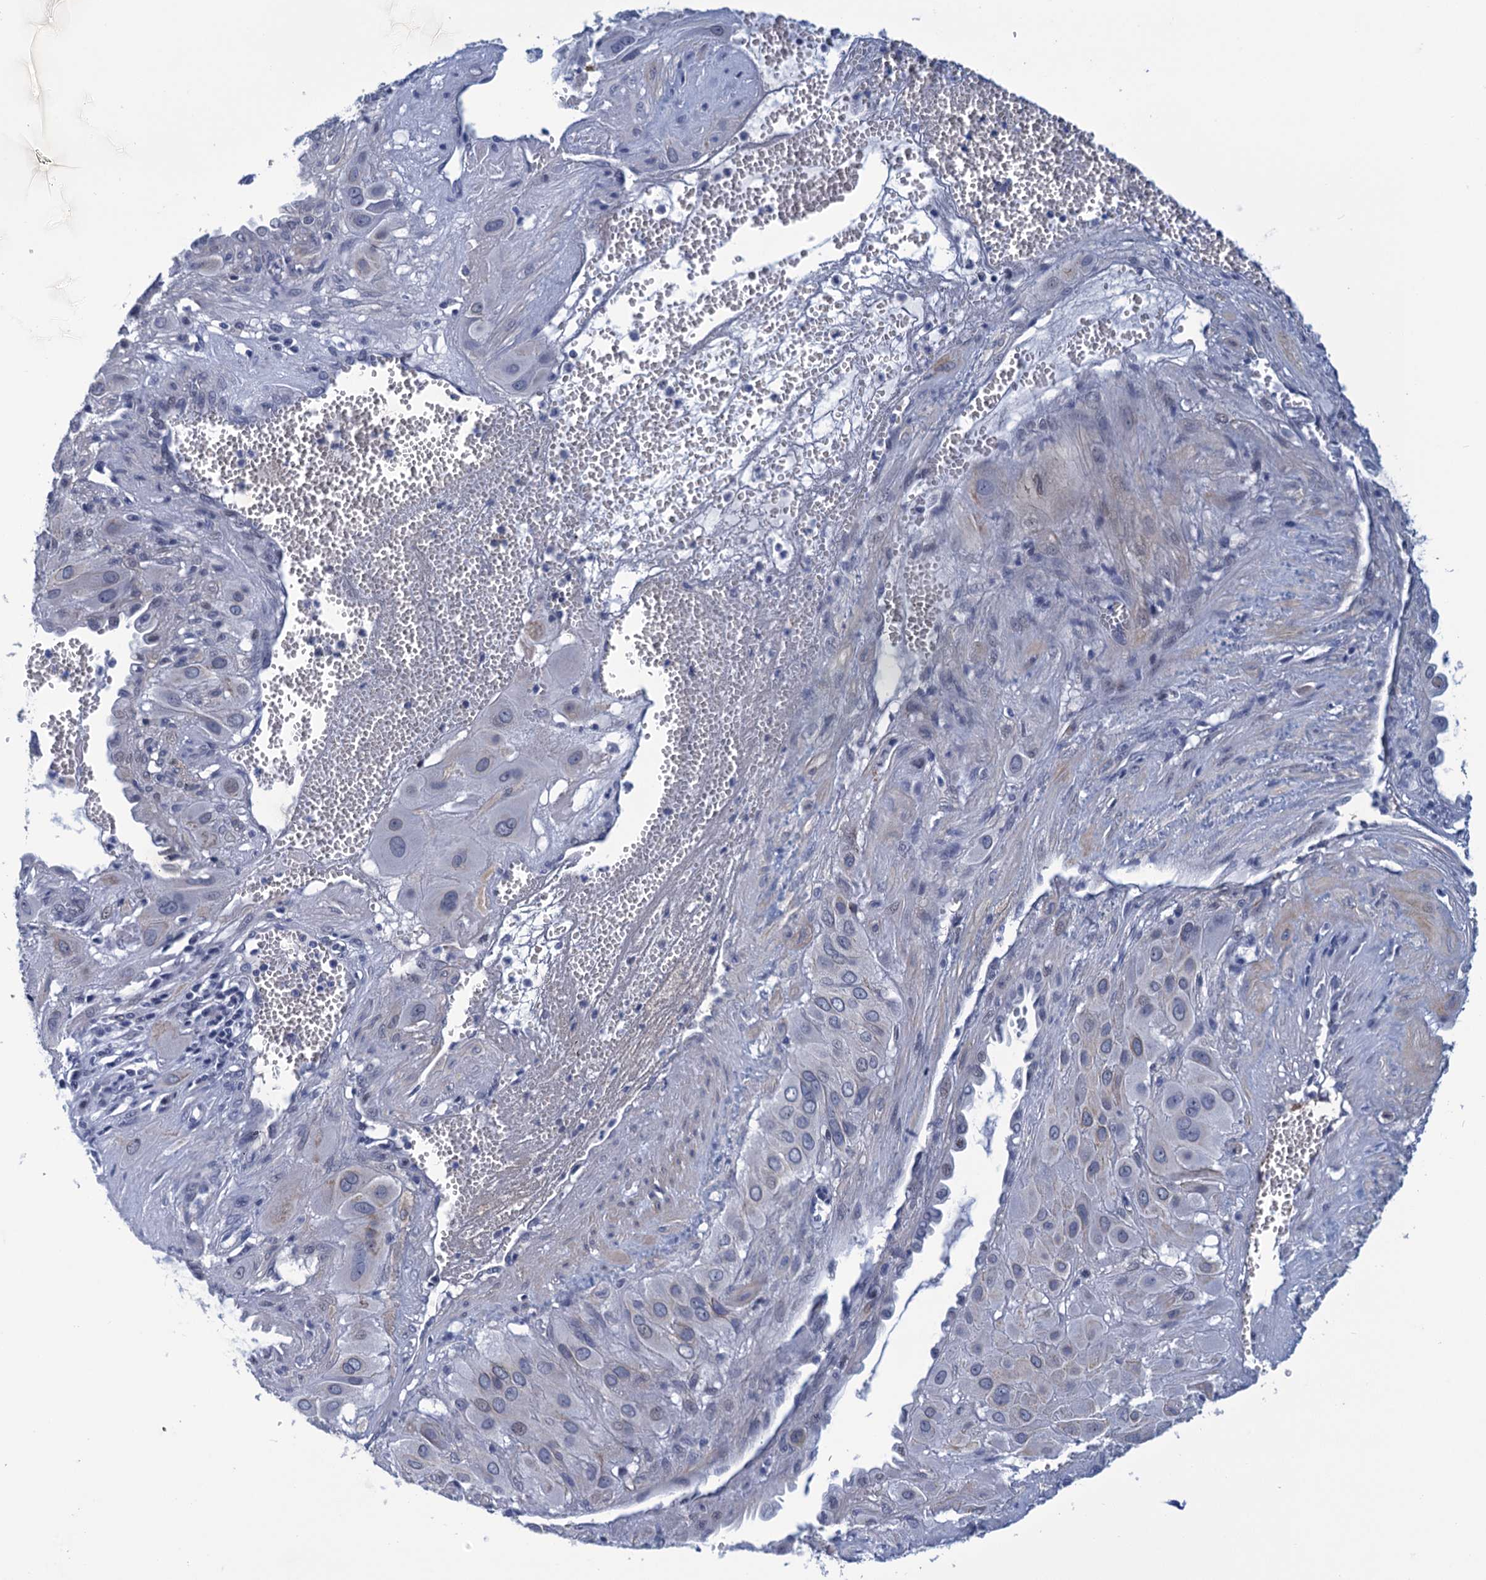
{"staining": {"intensity": "negative", "quantity": "none", "location": "none"}, "tissue": "cervical cancer", "cell_type": "Tumor cells", "image_type": "cancer", "snomed": [{"axis": "morphology", "description": "Squamous cell carcinoma, NOS"}, {"axis": "topography", "description": "Cervix"}], "caption": "The image exhibits no staining of tumor cells in cervical cancer (squamous cell carcinoma). Nuclei are stained in blue.", "gene": "GINS3", "patient": {"sex": "female", "age": 34}}